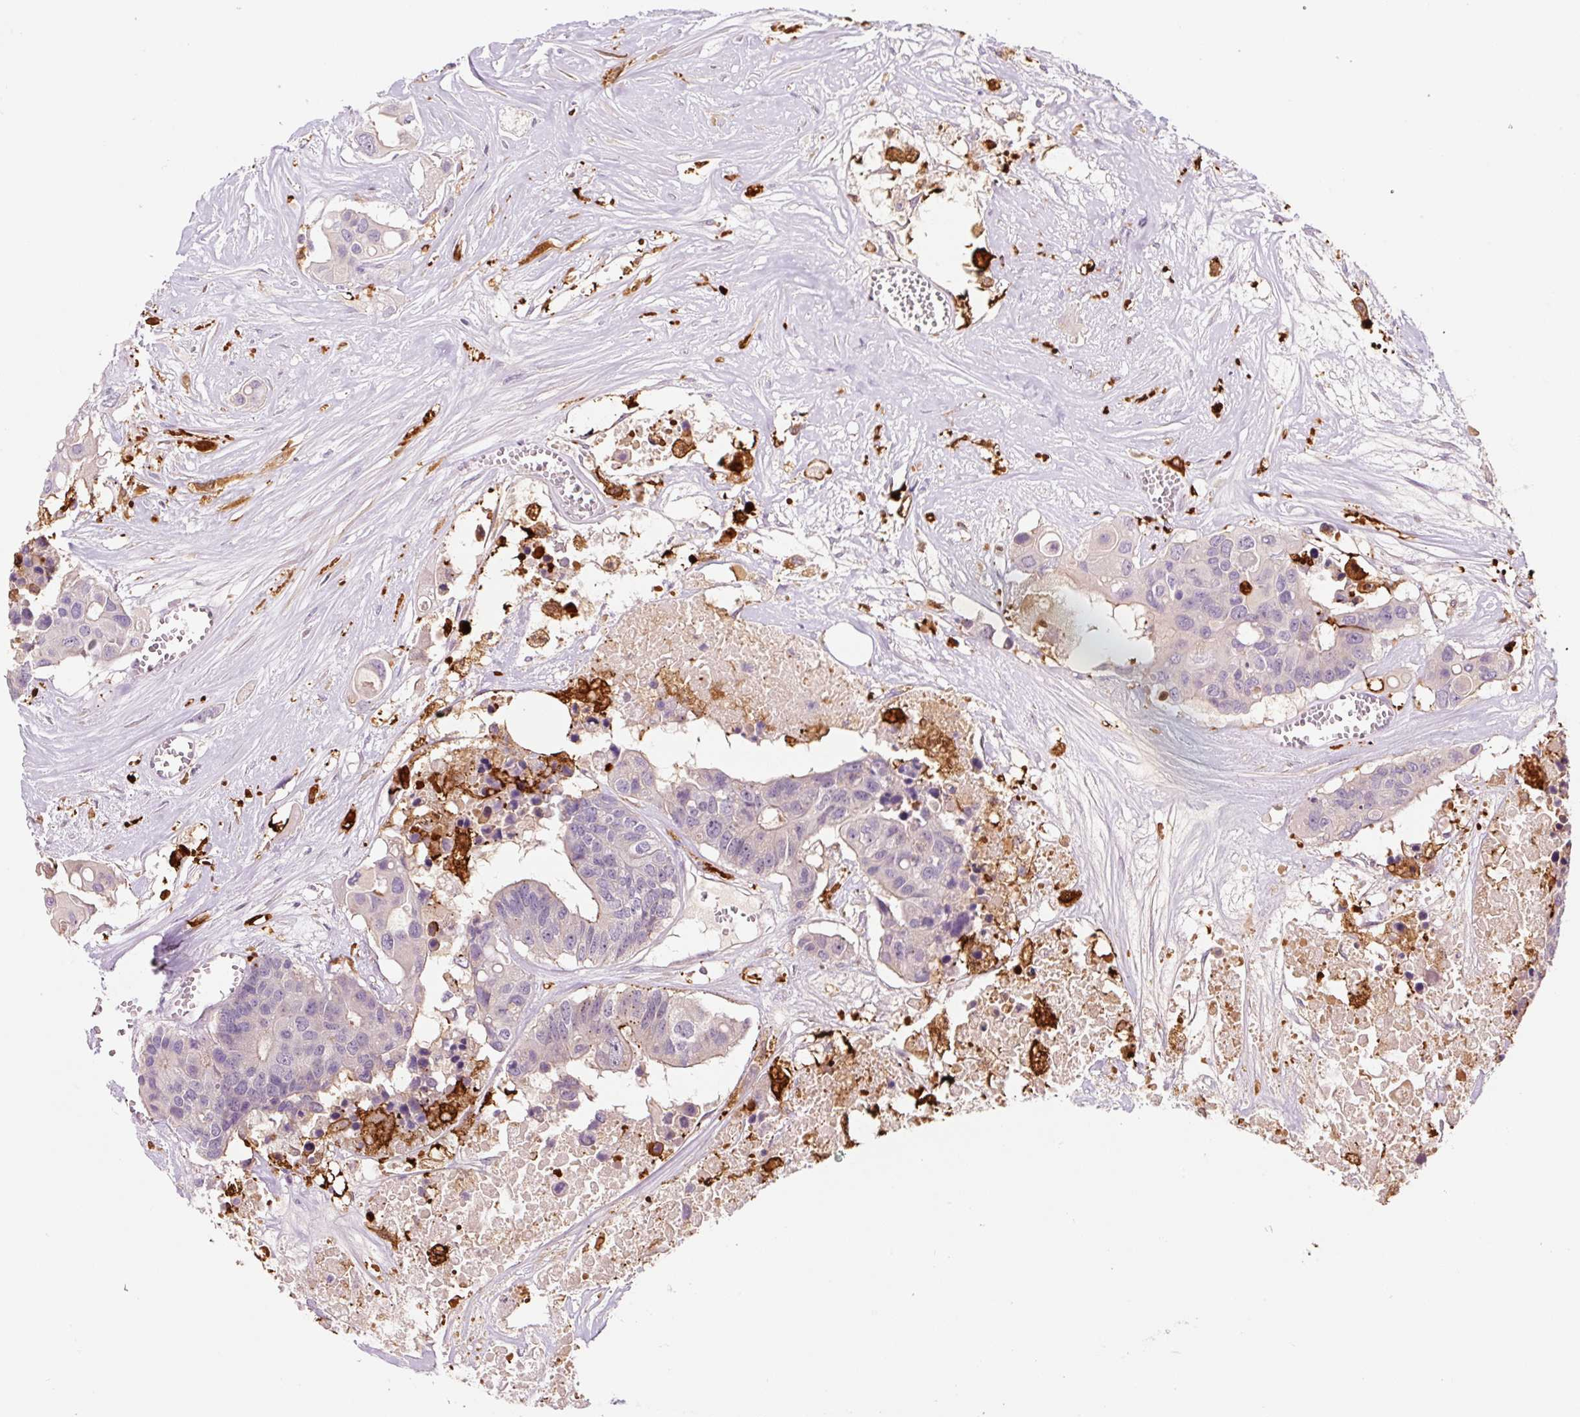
{"staining": {"intensity": "negative", "quantity": "none", "location": "none"}, "tissue": "colorectal cancer", "cell_type": "Tumor cells", "image_type": "cancer", "snomed": [{"axis": "morphology", "description": "Adenocarcinoma, NOS"}, {"axis": "topography", "description": "Colon"}], "caption": "Colorectal cancer was stained to show a protein in brown. There is no significant staining in tumor cells.", "gene": "FUT10", "patient": {"sex": "male", "age": 77}}